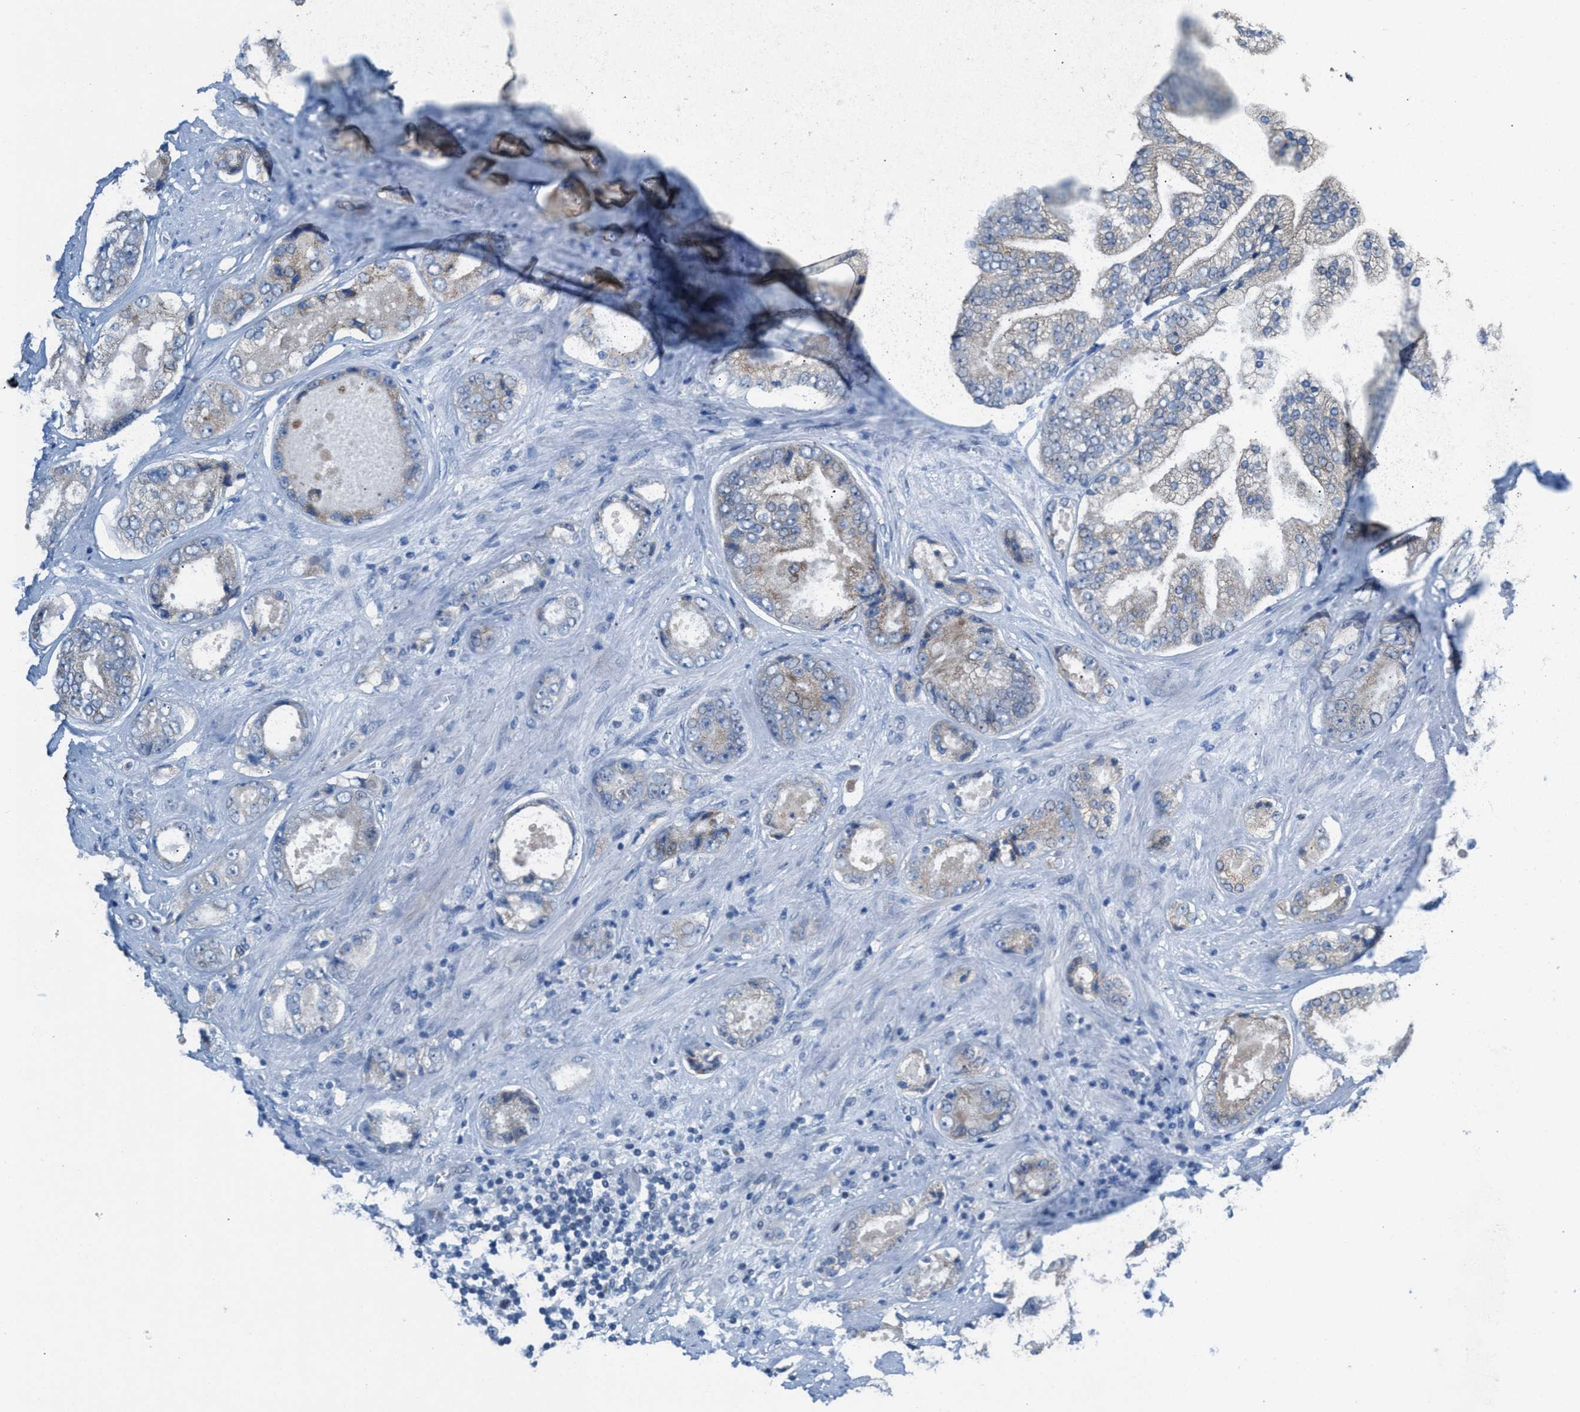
{"staining": {"intensity": "weak", "quantity": "<25%", "location": "cytoplasmic/membranous"}, "tissue": "prostate cancer", "cell_type": "Tumor cells", "image_type": "cancer", "snomed": [{"axis": "morphology", "description": "Adenocarcinoma, High grade"}, {"axis": "topography", "description": "Prostate"}], "caption": "The micrograph displays no significant positivity in tumor cells of prostate cancer.", "gene": "PPM1D", "patient": {"sex": "male", "age": 61}}